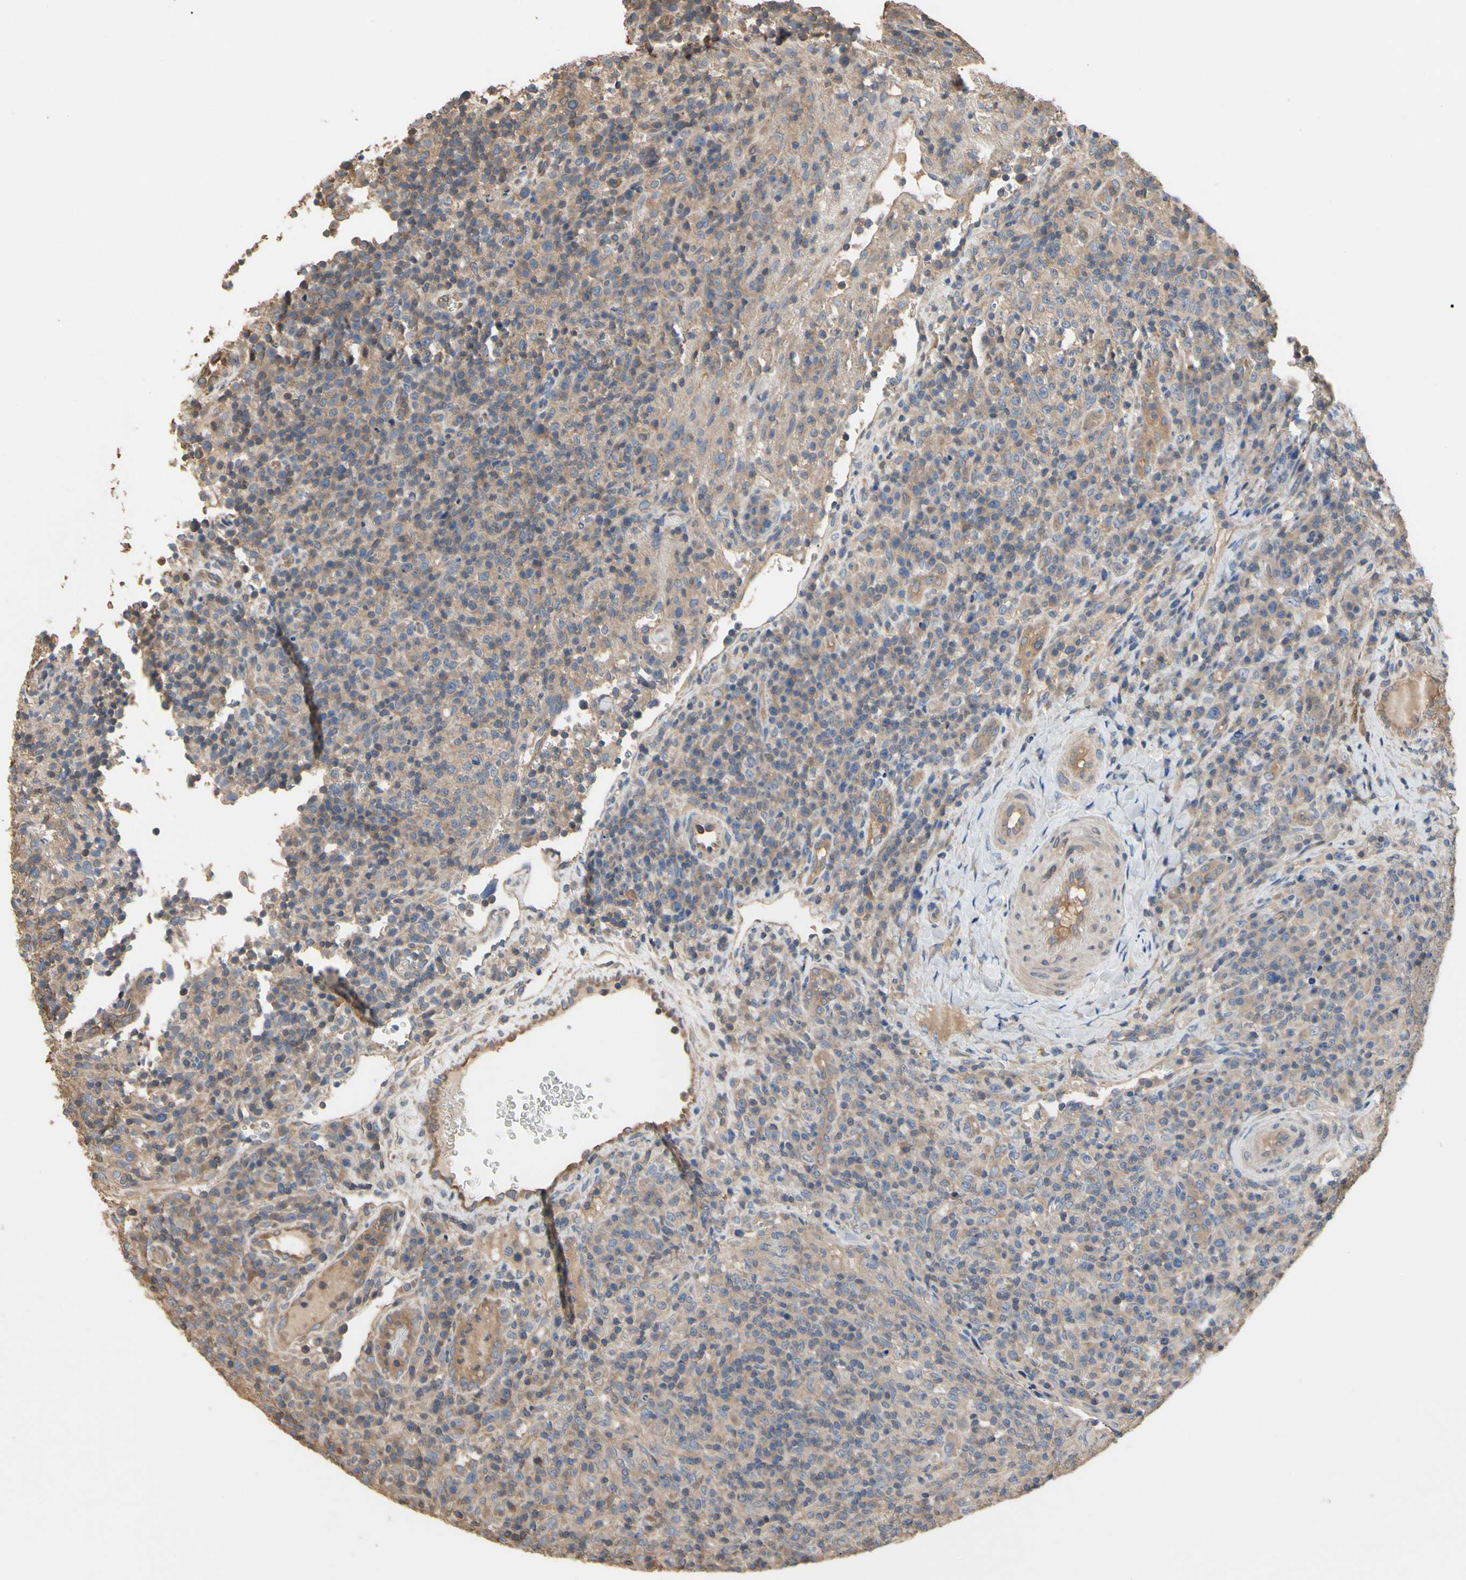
{"staining": {"intensity": "weak", "quantity": ">75%", "location": "cytoplasmic/membranous"}, "tissue": "lymphoma", "cell_type": "Tumor cells", "image_type": "cancer", "snomed": [{"axis": "morphology", "description": "Malignant lymphoma, non-Hodgkin's type, High grade"}, {"axis": "topography", "description": "Lymph node"}], "caption": "Immunohistochemistry staining of high-grade malignant lymphoma, non-Hodgkin's type, which demonstrates low levels of weak cytoplasmic/membranous staining in approximately >75% of tumor cells indicating weak cytoplasmic/membranous protein expression. The staining was performed using DAB (brown) for protein detection and nuclei were counterstained in hematoxylin (blue).", "gene": "PDZK1", "patient": {"sex": "female", "age": 76}}